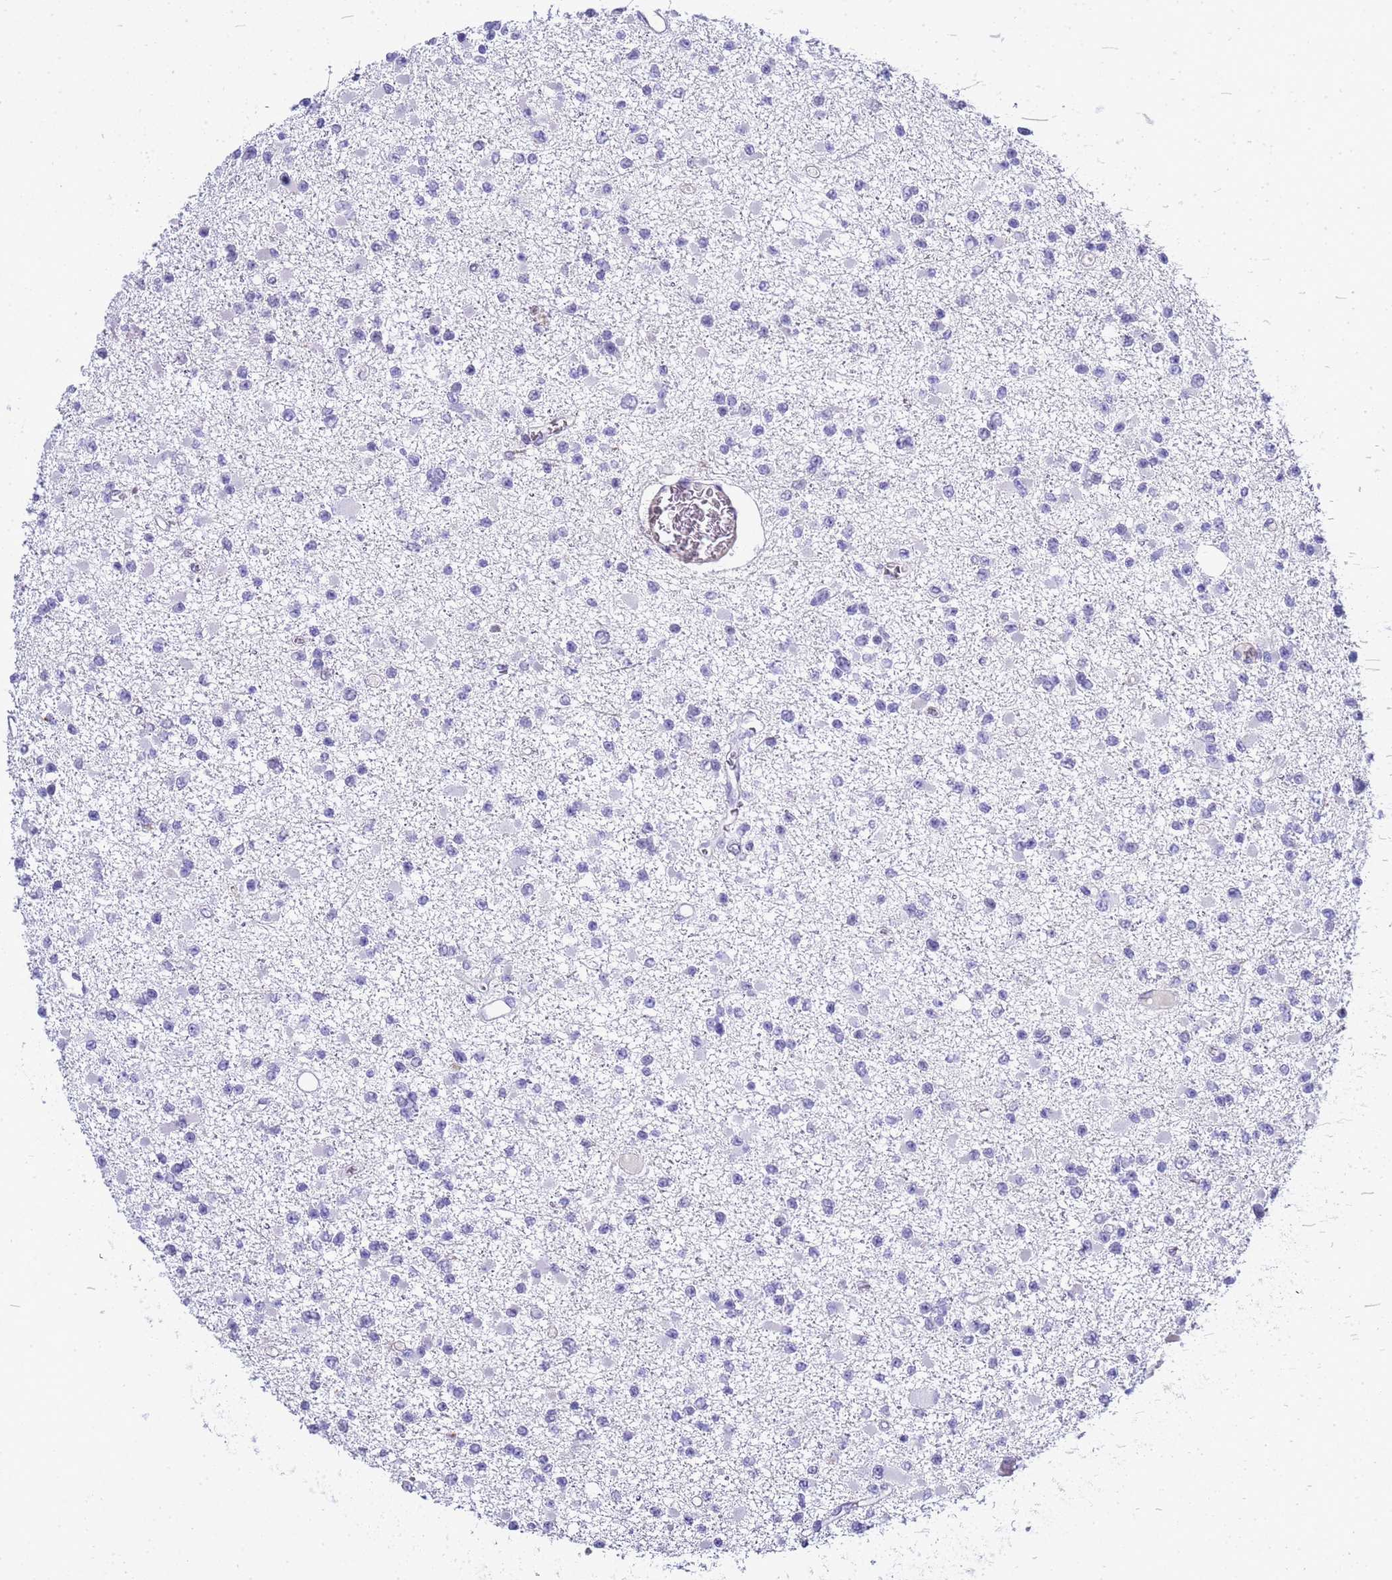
{"staining": {"intensity": "negative", "quantity": "none", "location": "none"}, "tissue": "glioma", "cell_type": "Tumor cells", "image_type": "cancer", "snomed": [{"axis": "morphology", "description": "Glioma, malignant, Low grade"}, {"axis": "topography", "description": "Brain"}], "caption": "Tumor cells show no significant protein expression in malignant glioma (low-grade). (IHC, brightfield microscopy, high magnification).", "gene": "CTRC", "patient": {"sex": "female", "age": 22}}